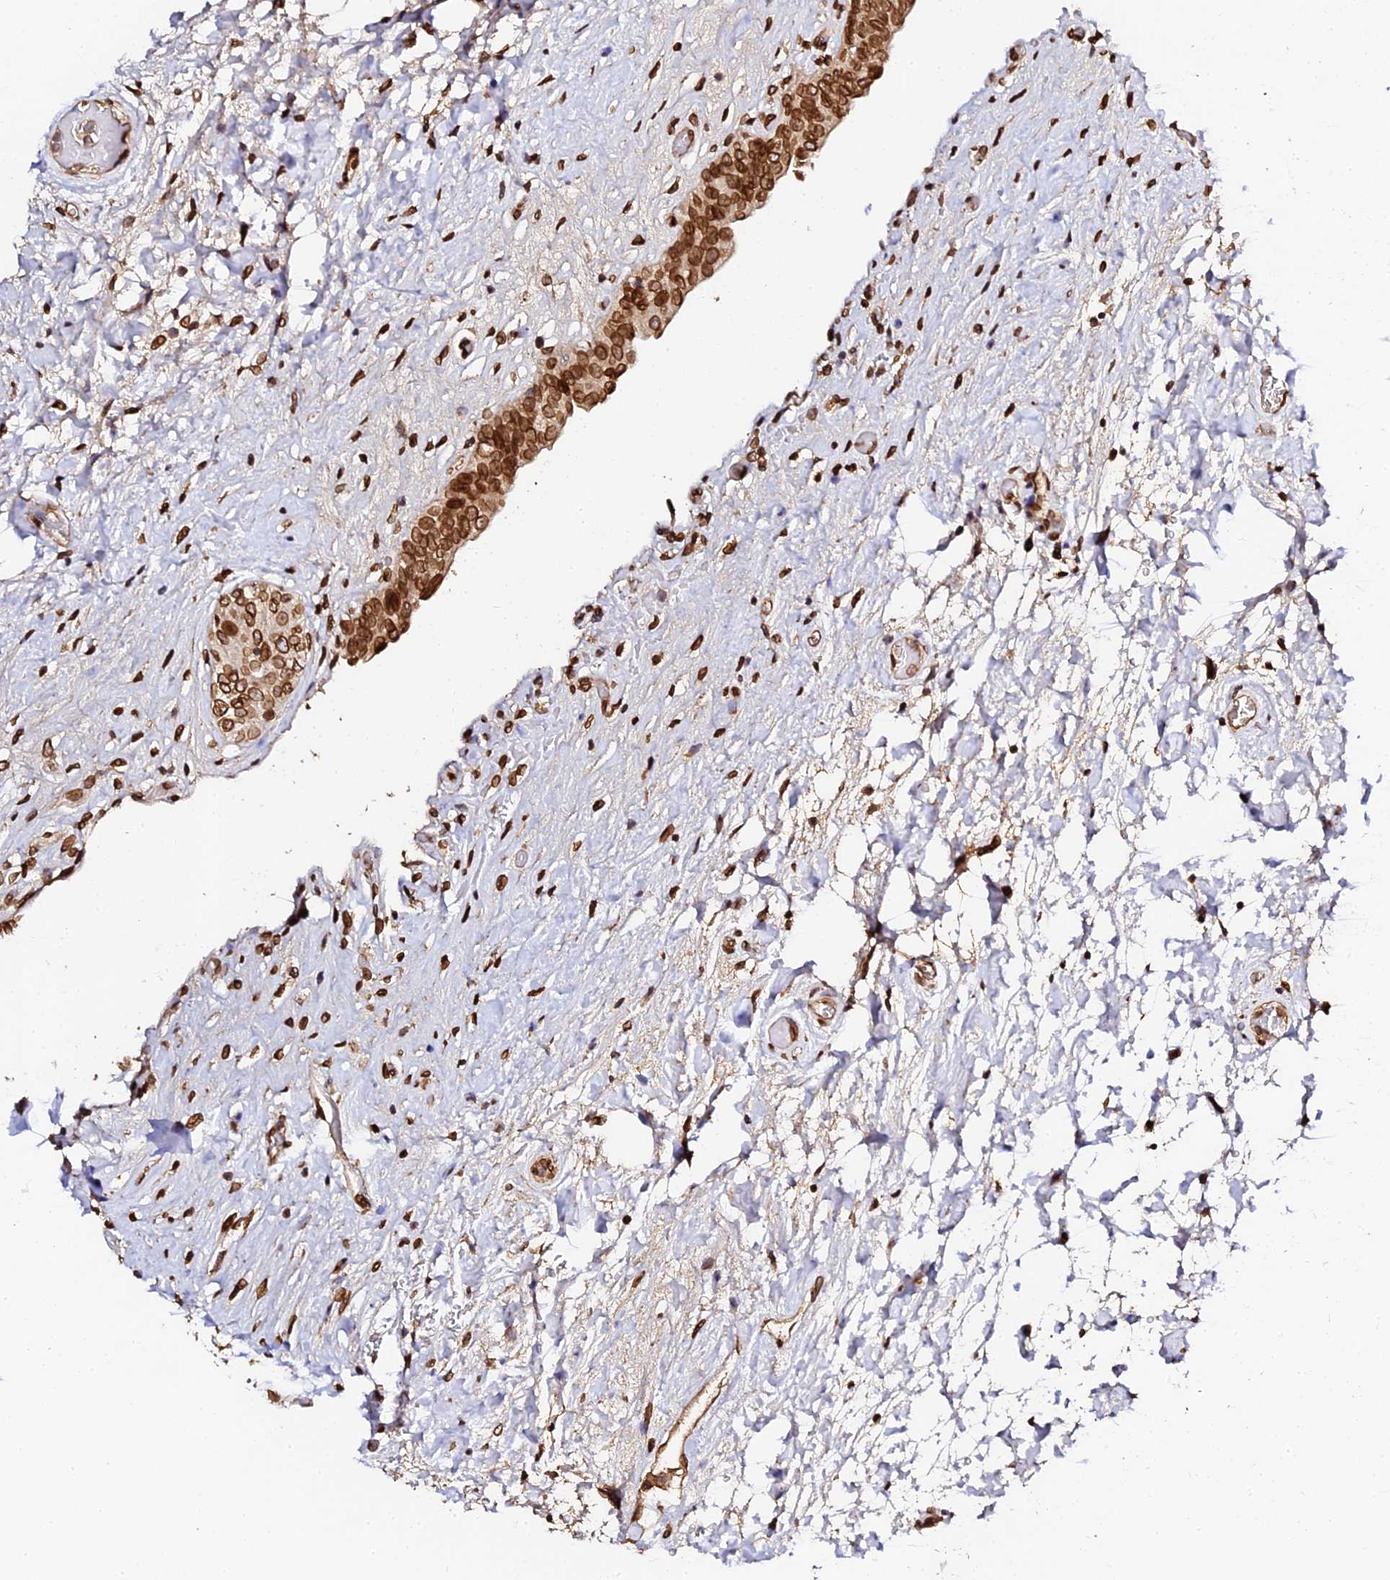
{"staining": {"intensity": "strong", "quantity": ">75%", "location": "cytoplasmic/membranous,nuclear"}, "tissue": "urinary bladder", "cell_type": "Urothelial cells", "image_type": "normal", "snomed": [{"axis": "morphology", "description": "Normal tissue, NOS"}, {"axis": "topography", "description": "Urinary bladder"}], "caption": "Urinary bladder stained with IHC reveals strong cytoplasmic/membranous,nuclear positivity in about >75% of urothelial cells. The staining was performed using DAB, with brown indicating positive protein expression. Nuclei are stained blue with hematoxylin.", "gene": "ANAPC5", "patient": {"sex": "male", "age": 74}}